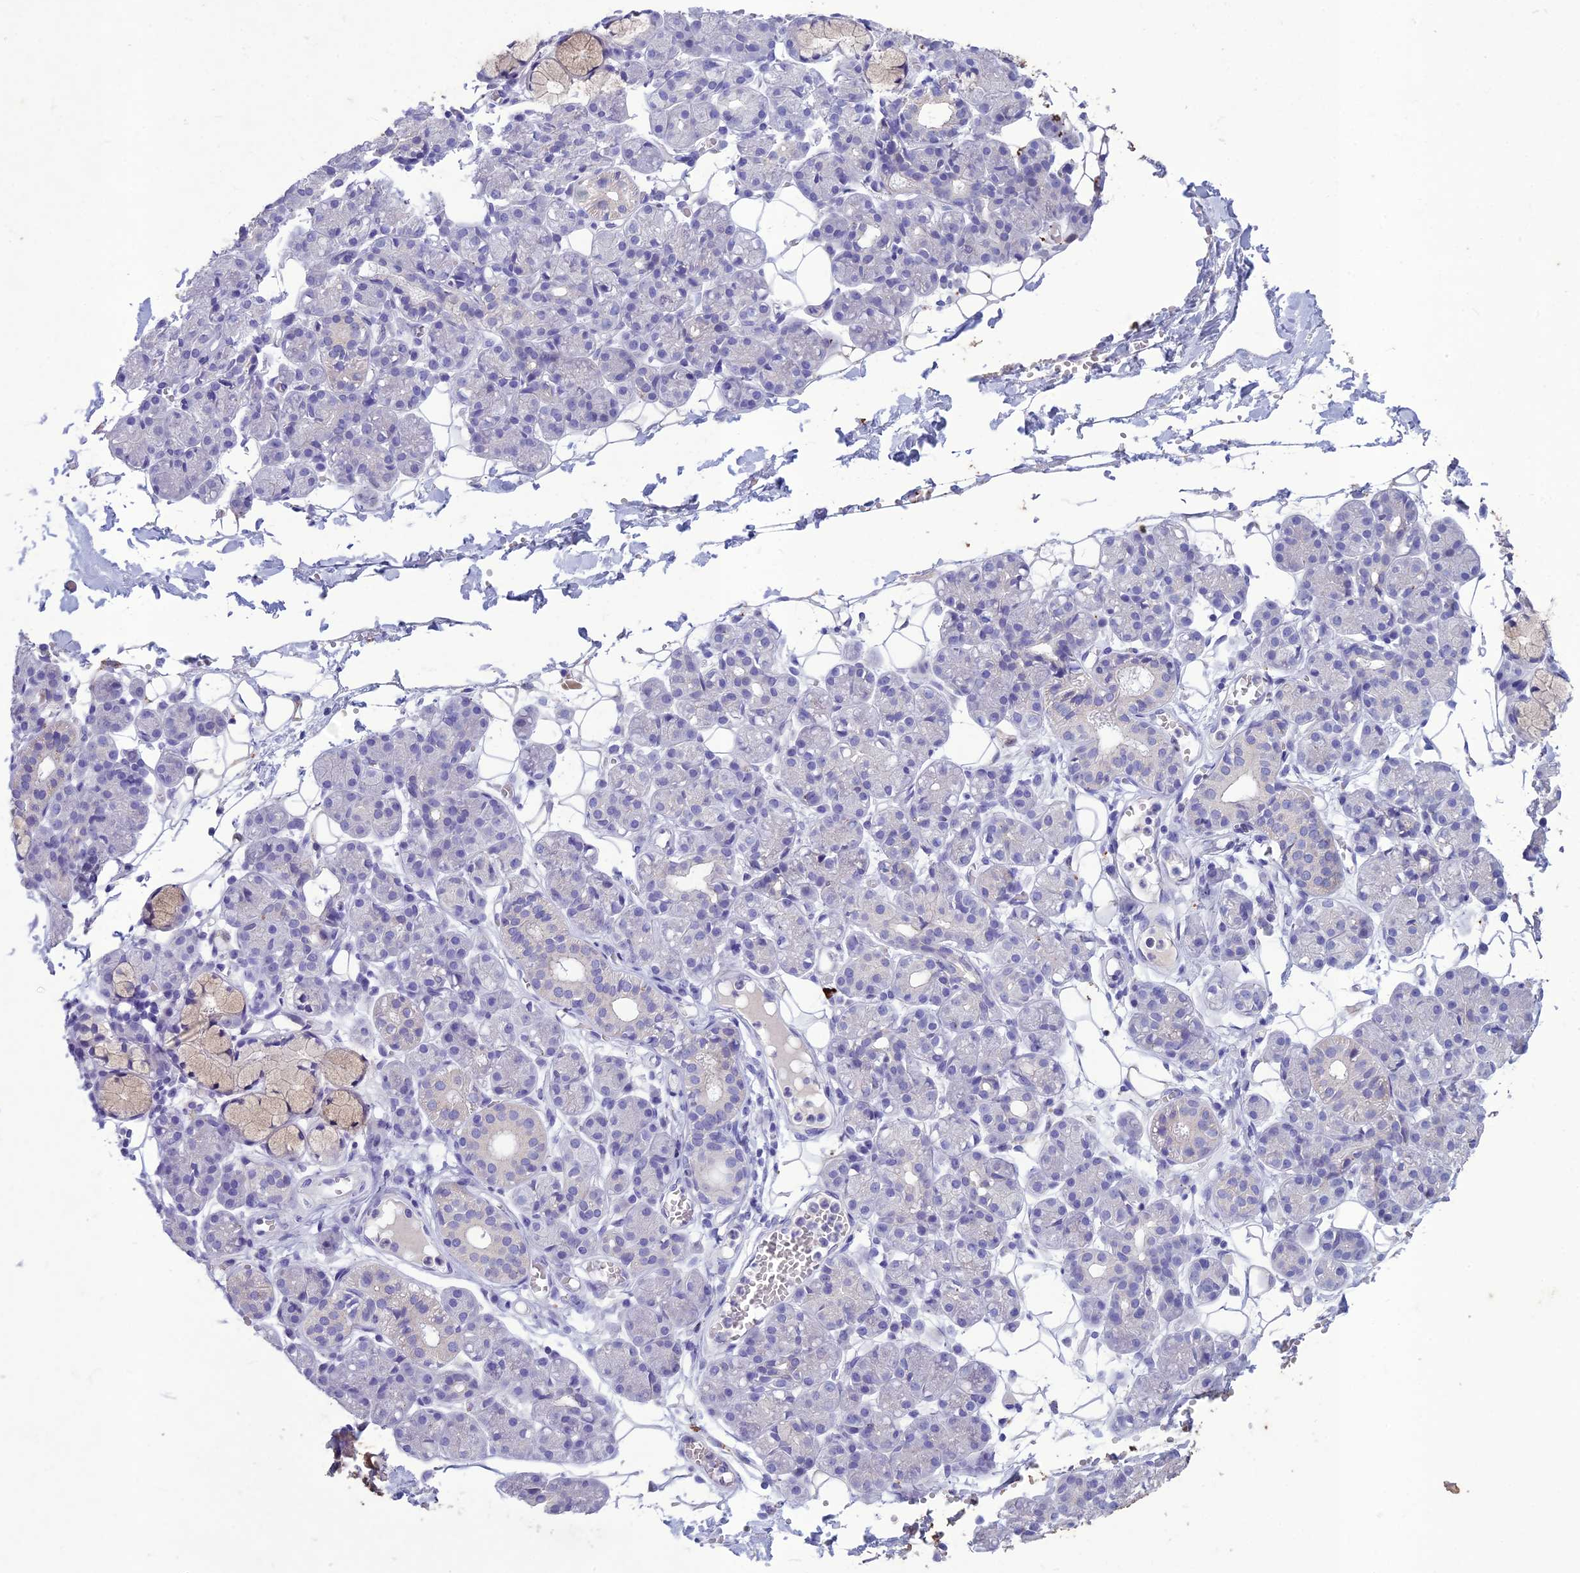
{"staining": {"intensity": "negative", "quantity": "none", "location": "none"}, "tissue": "salivary gland", "cell_type": "Glandular cells", "image_type": "normal", "snomed": [{"axis": "morphology", "description": "Normal tissue, NOS"}, {"axis": "topography", "description": "Salivary gland"}], "caption": "DAB immunohistochemical staining of unremarkable human salivary gland exhibits no significant staining in glandular cells. (DAB IHC visualized using brightfield microscopy, high magnification).", "gene": "IFT172", "patient": {"sex": "male", "age": 63}}